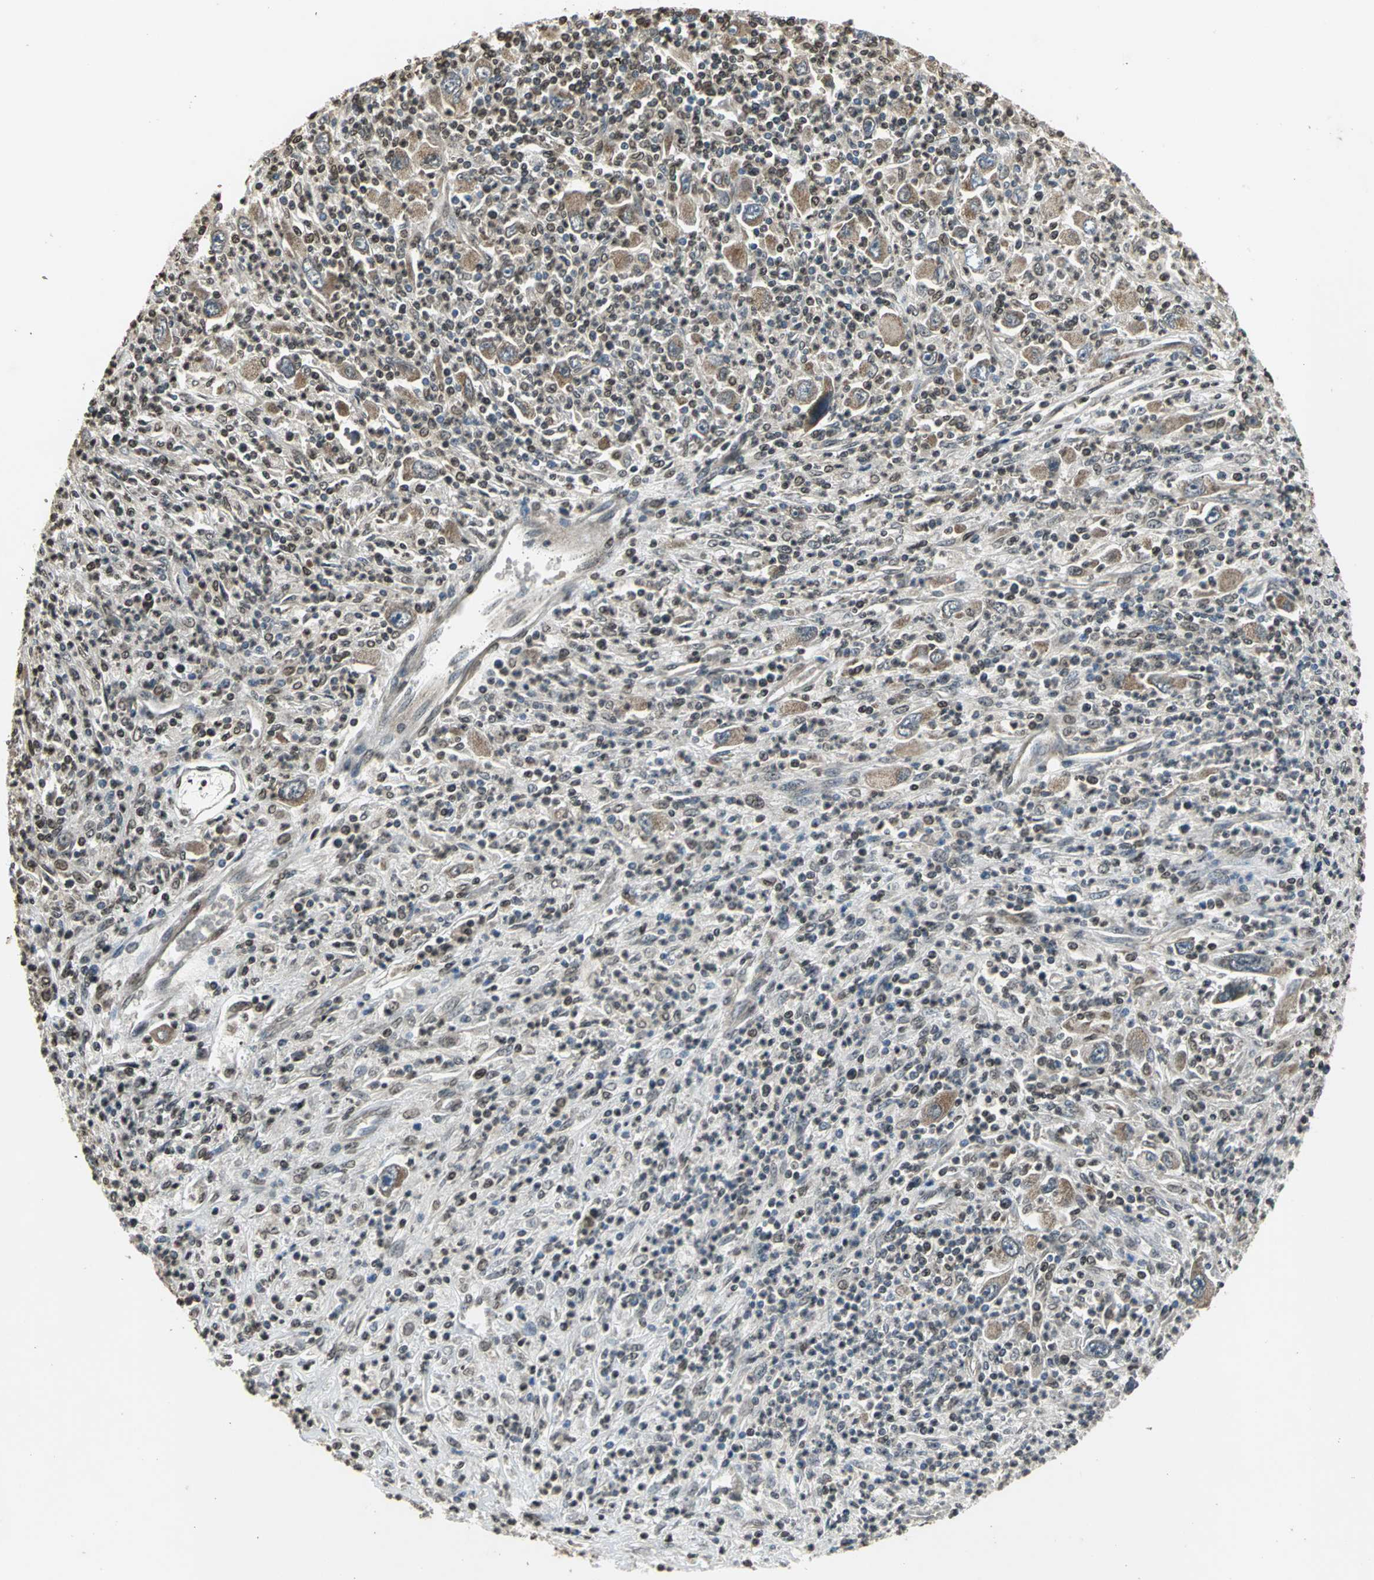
{"staining": {"intensity": "moderate", "quantity": ">75%", "location": "cytoplasmic/membranous"}, "tissue": "melanoma", "cell_type": "Tumor cells", "image_type": "cancer", "snomed": [{"axis": "morphology", "description": "Malignant melanoma, Metastatic site"}, {"axis": "topography", "description": "Skin"}], "caption": "Protein analysis of malignant melanoma (metastatic site) tissue demonstrates moderate cytoplasmic/membranous staining in approximately >75% of tumor cells.", "gene": "AHR", "patient": {"sex": "female", "age": 56}}